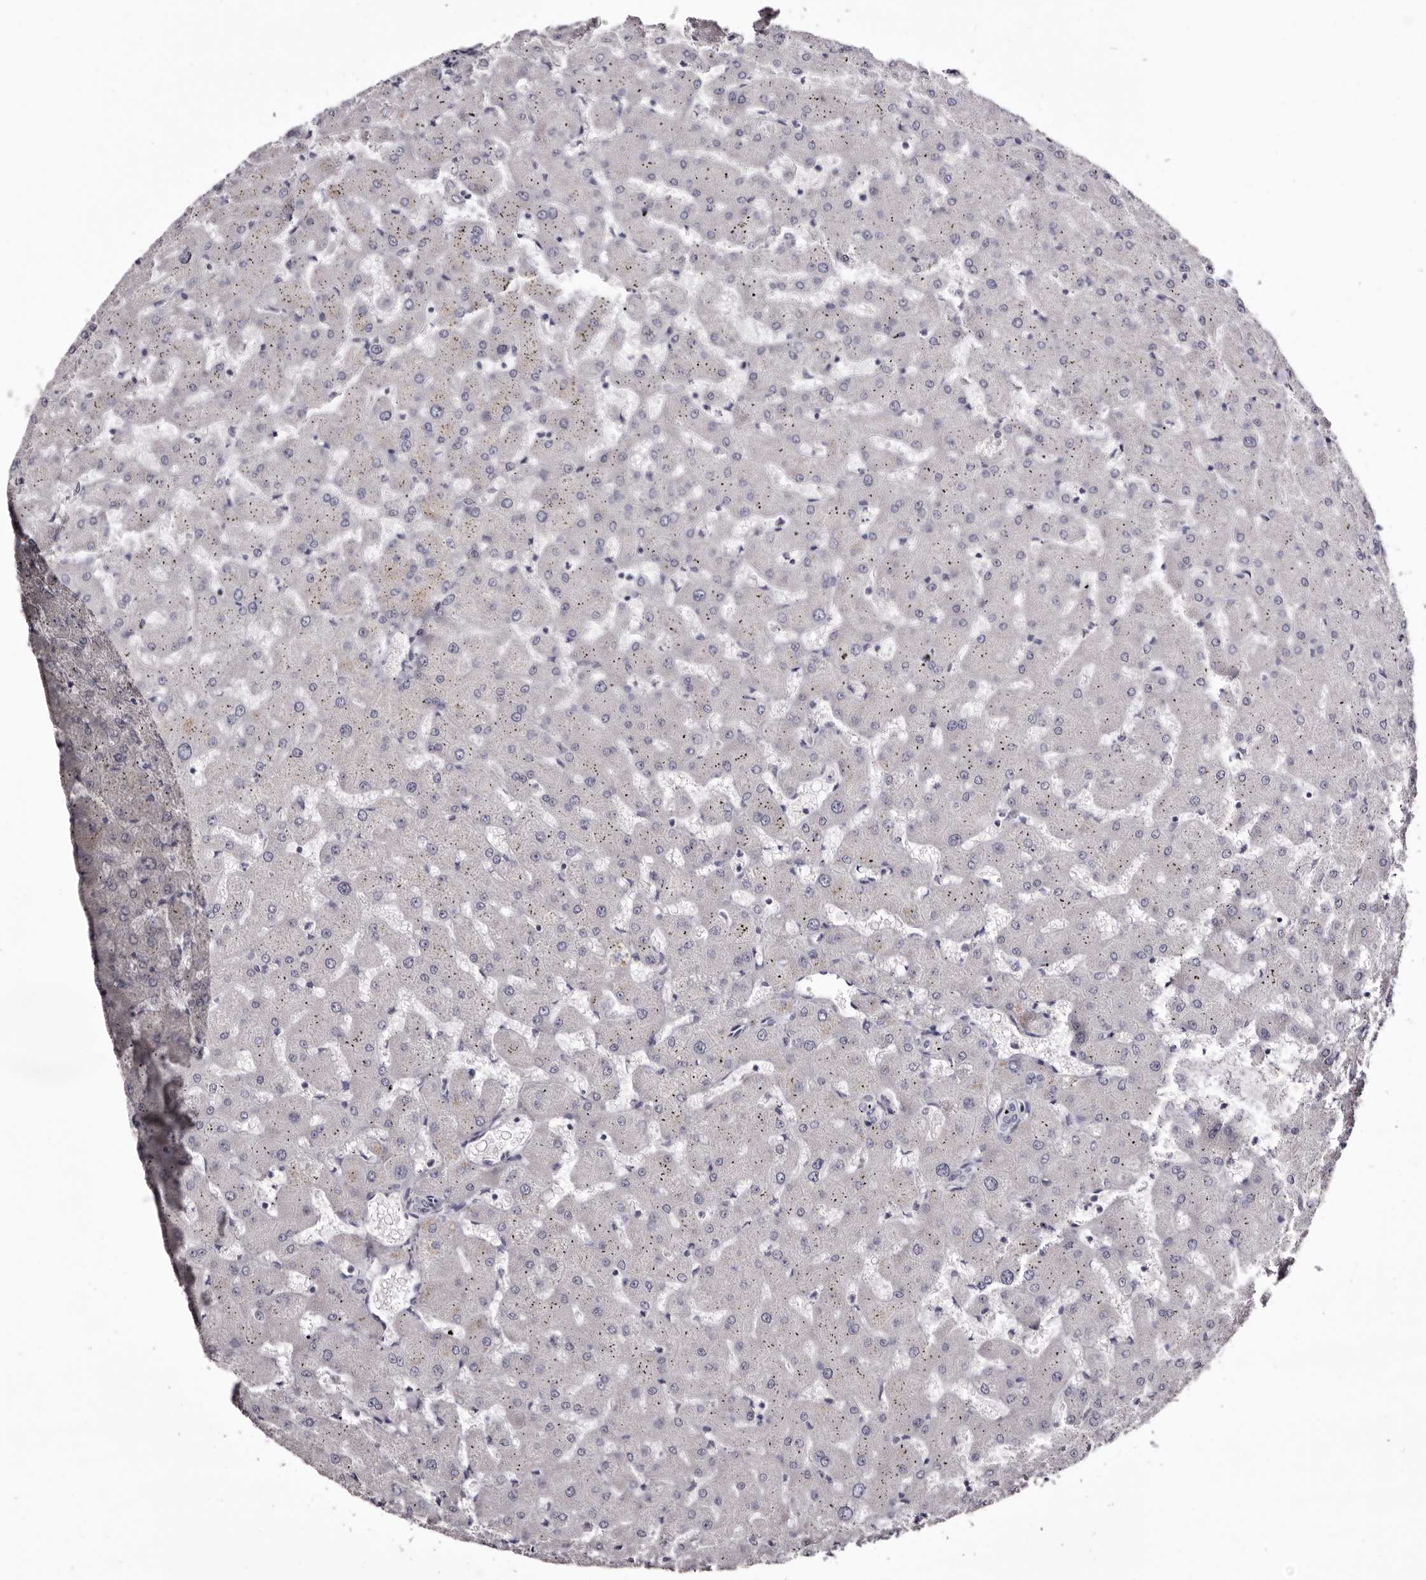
{"staining": {"intensity": "negative", "quantity": "none", "location": "none"}, "tissue": "liver", "cell_type": "Cholangiocytes", "image_type": "normal", "snomed": [{"axis": "morphology", "description": "Normal tissue, NOS"}, {"axis": "topography", "description": "Liver"}], "caption": "This histopathology image is of normal liver stained with IHC to label a protein in brown with the nuclei are counter-stained blue. There is no positivity in cholangiocytes.", "gene": "CASQ1", "patient": {"sex": "female", "age": 63}}